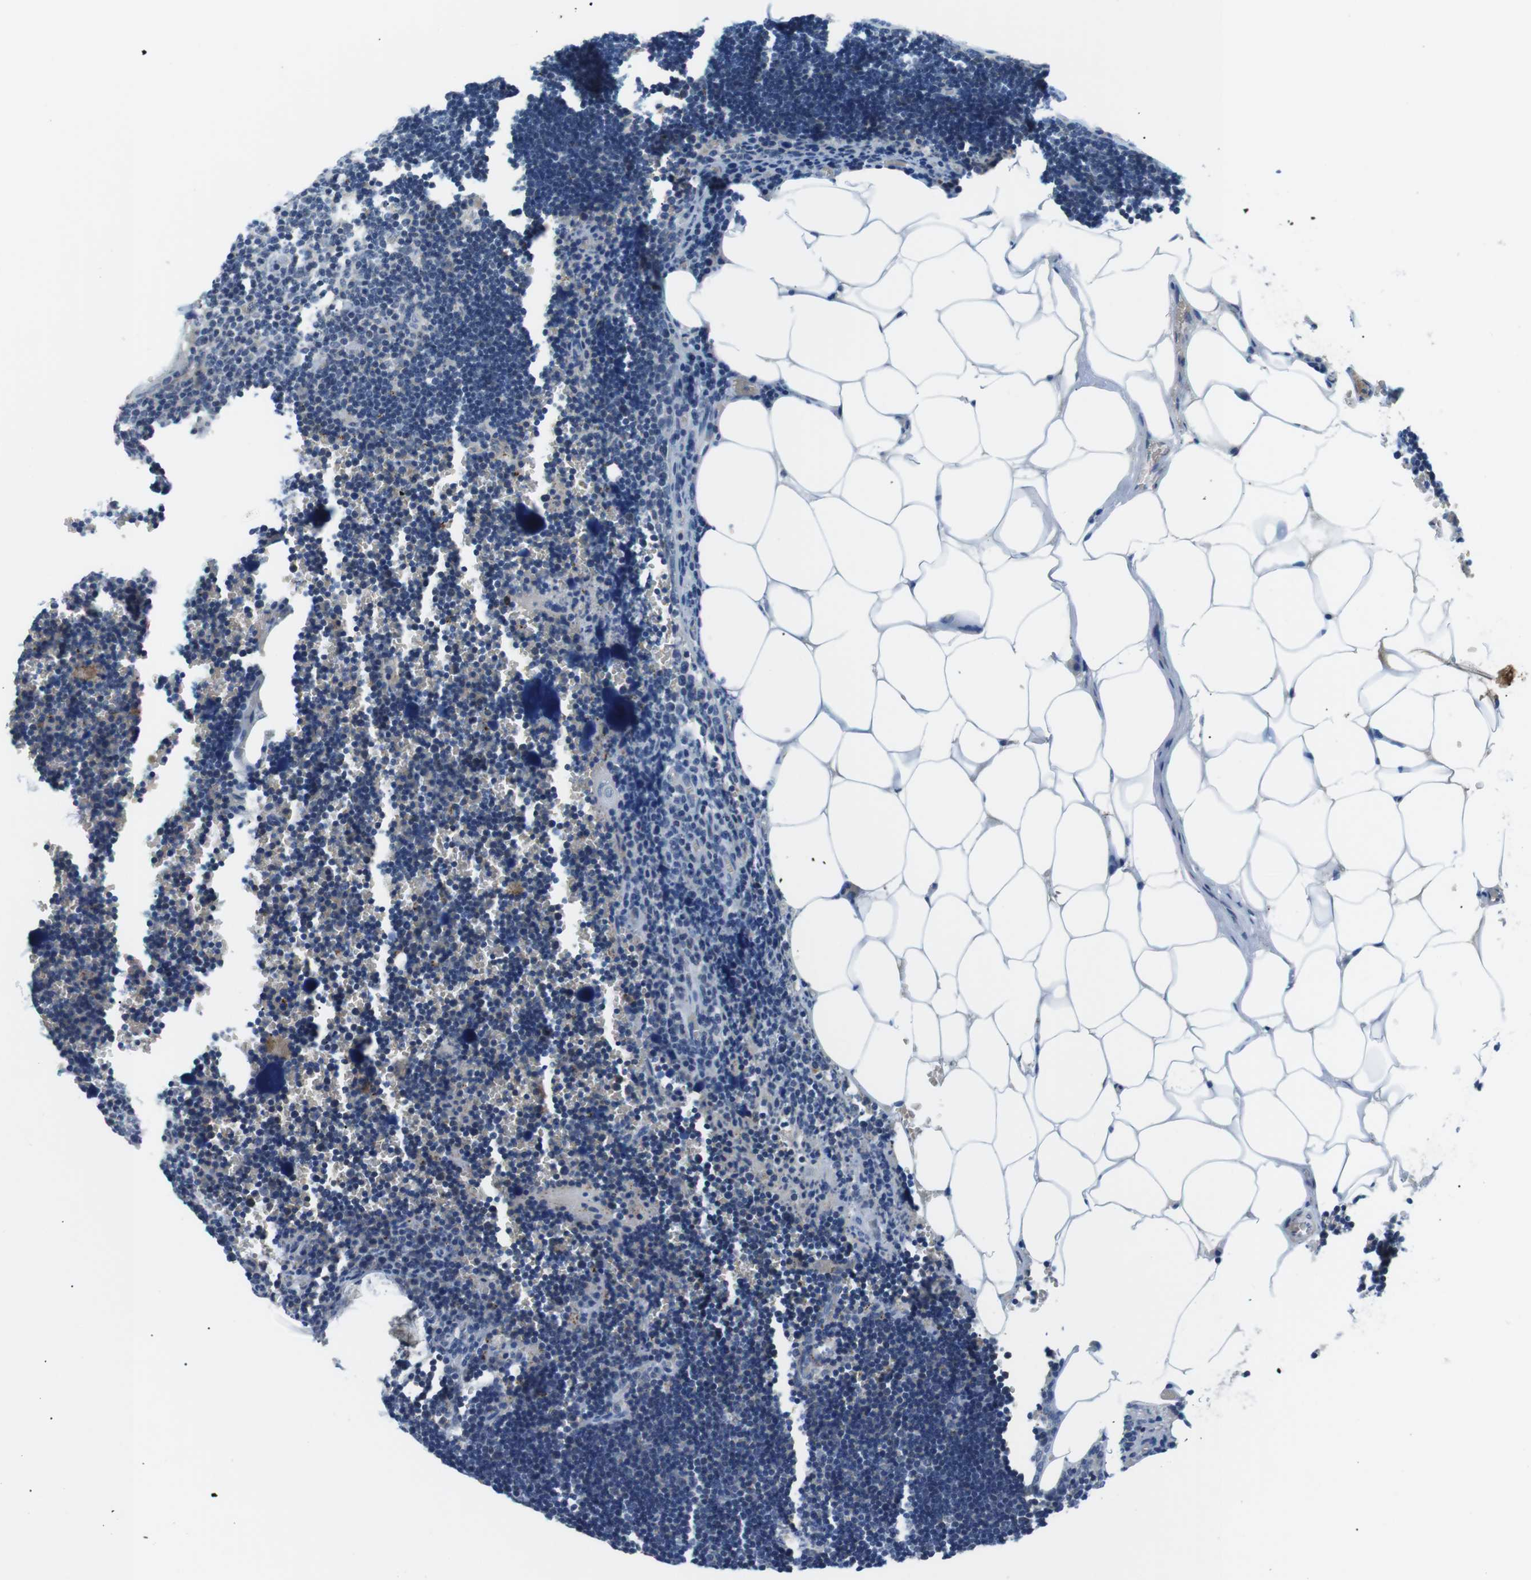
{"staining": {"intensity": "negative", "quantity": "none", "location": "none"}, "tissue": "lymph node", "cell_type": "Germinal center cells", "image_type": "normal", "snomed": [{"axis": "morphology", "description": "Normal tissue, NOS"}, {"axis": "topography", "description": "Lymph node"}], "caption": "High magnification brightfield microscopy of benign lymph node stained with DAB (3,3'-diaminobenzidine) (brown) and counterstained with hematoxylin (blue): germinal center cells show no significant positivity.", "gene": "WSCD1", "patient": {"sex": "male", "age": 33}}